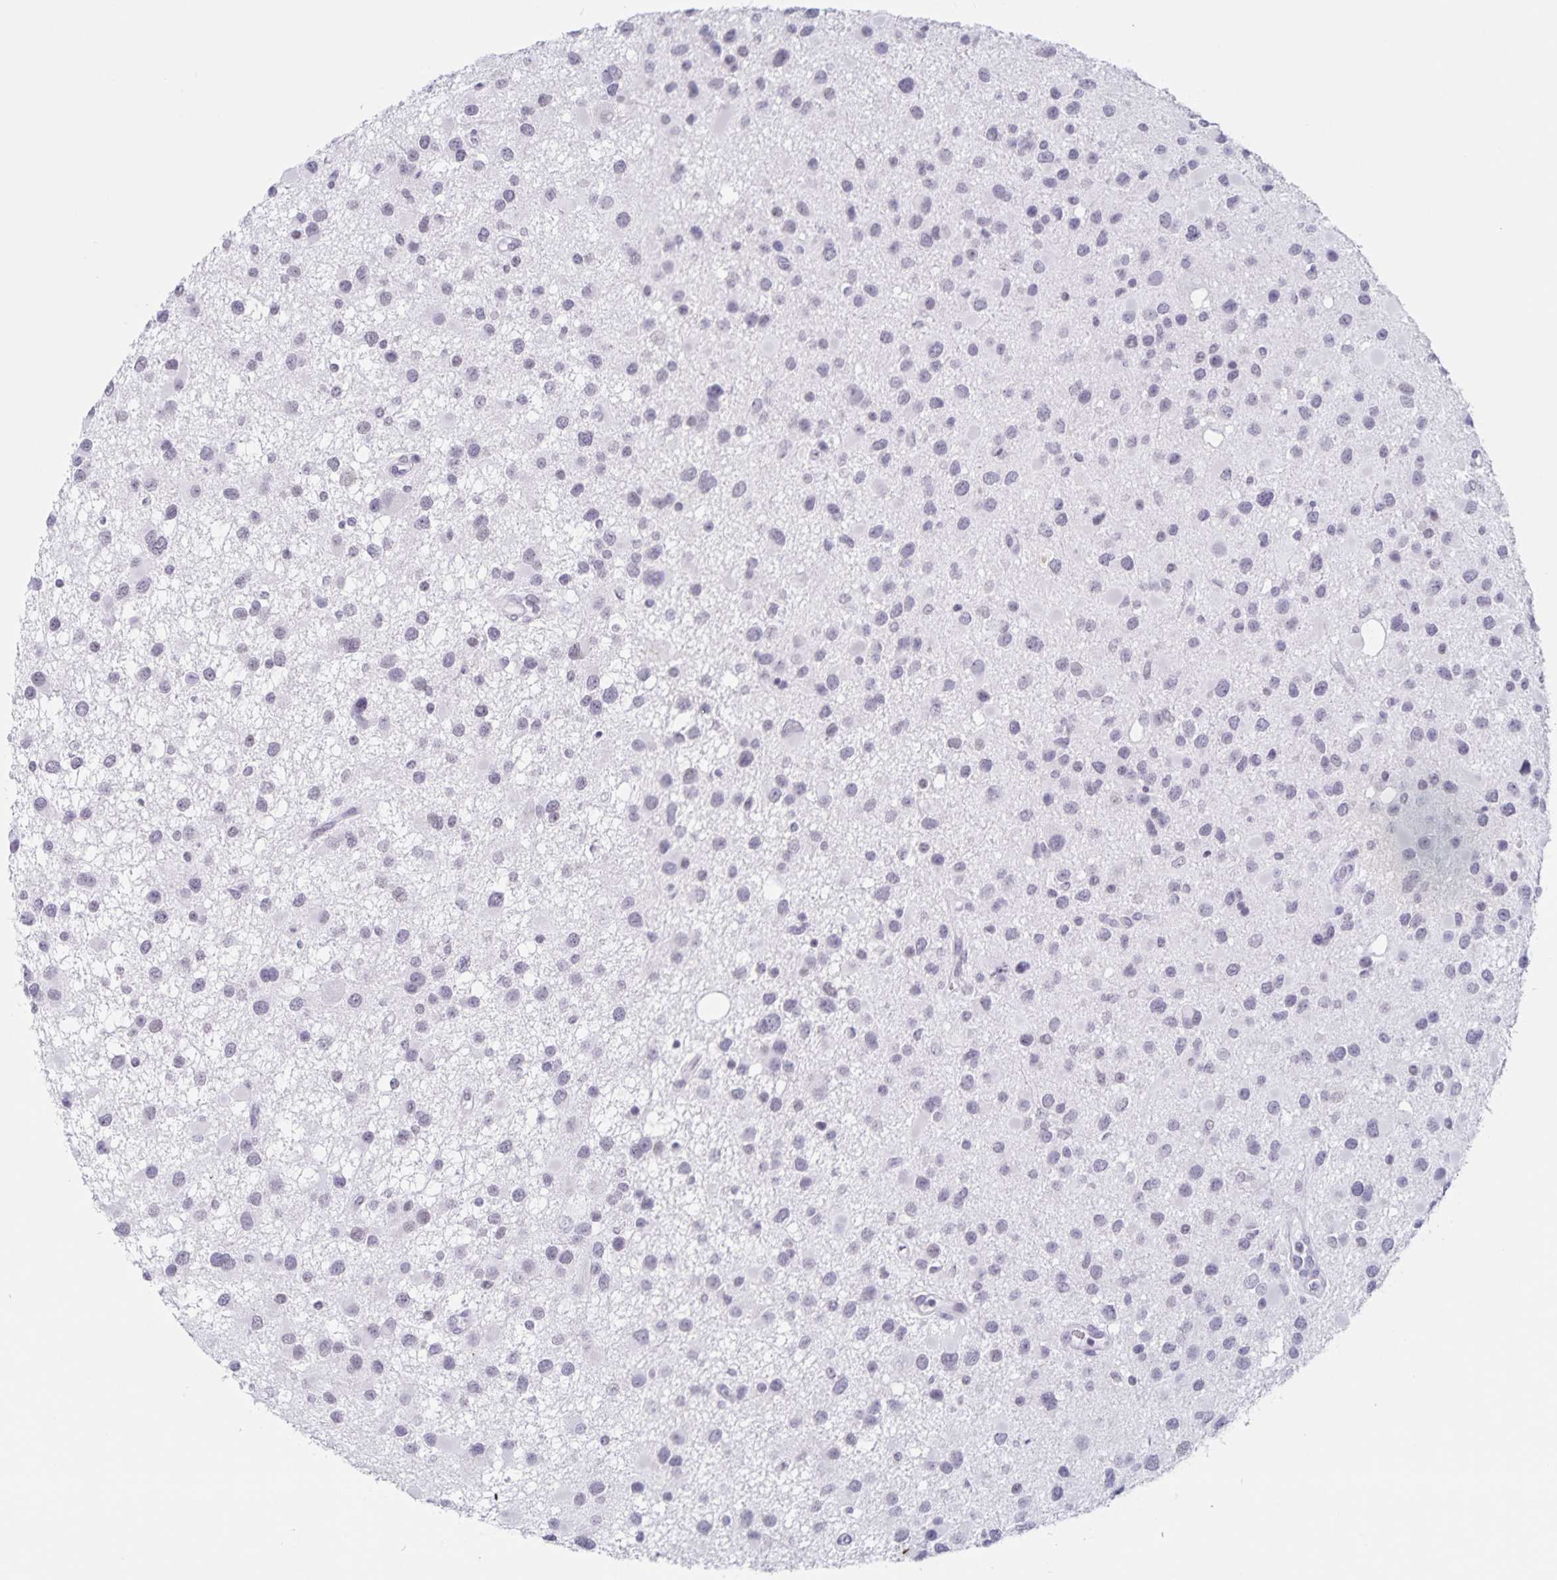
{"staining": {"intensity": "negative", "quantity": "none", "location": "none"}, "tissue": "glioma", "cell_type": "Tumor cells", "image_type": "cancer", "snomed": [{"axis": "morphology", "description": "Glioma, malignant, Low grade"}, {"axis": "topography", "description": "Brain"}], "caption": "Immunohistochemistry image of neoplastic tissue: glioma stained with DAB reveals no significant protein staining in tumor cells.", "gene": "LCE6A", "patient": {"sex": "female", "age": 32}}